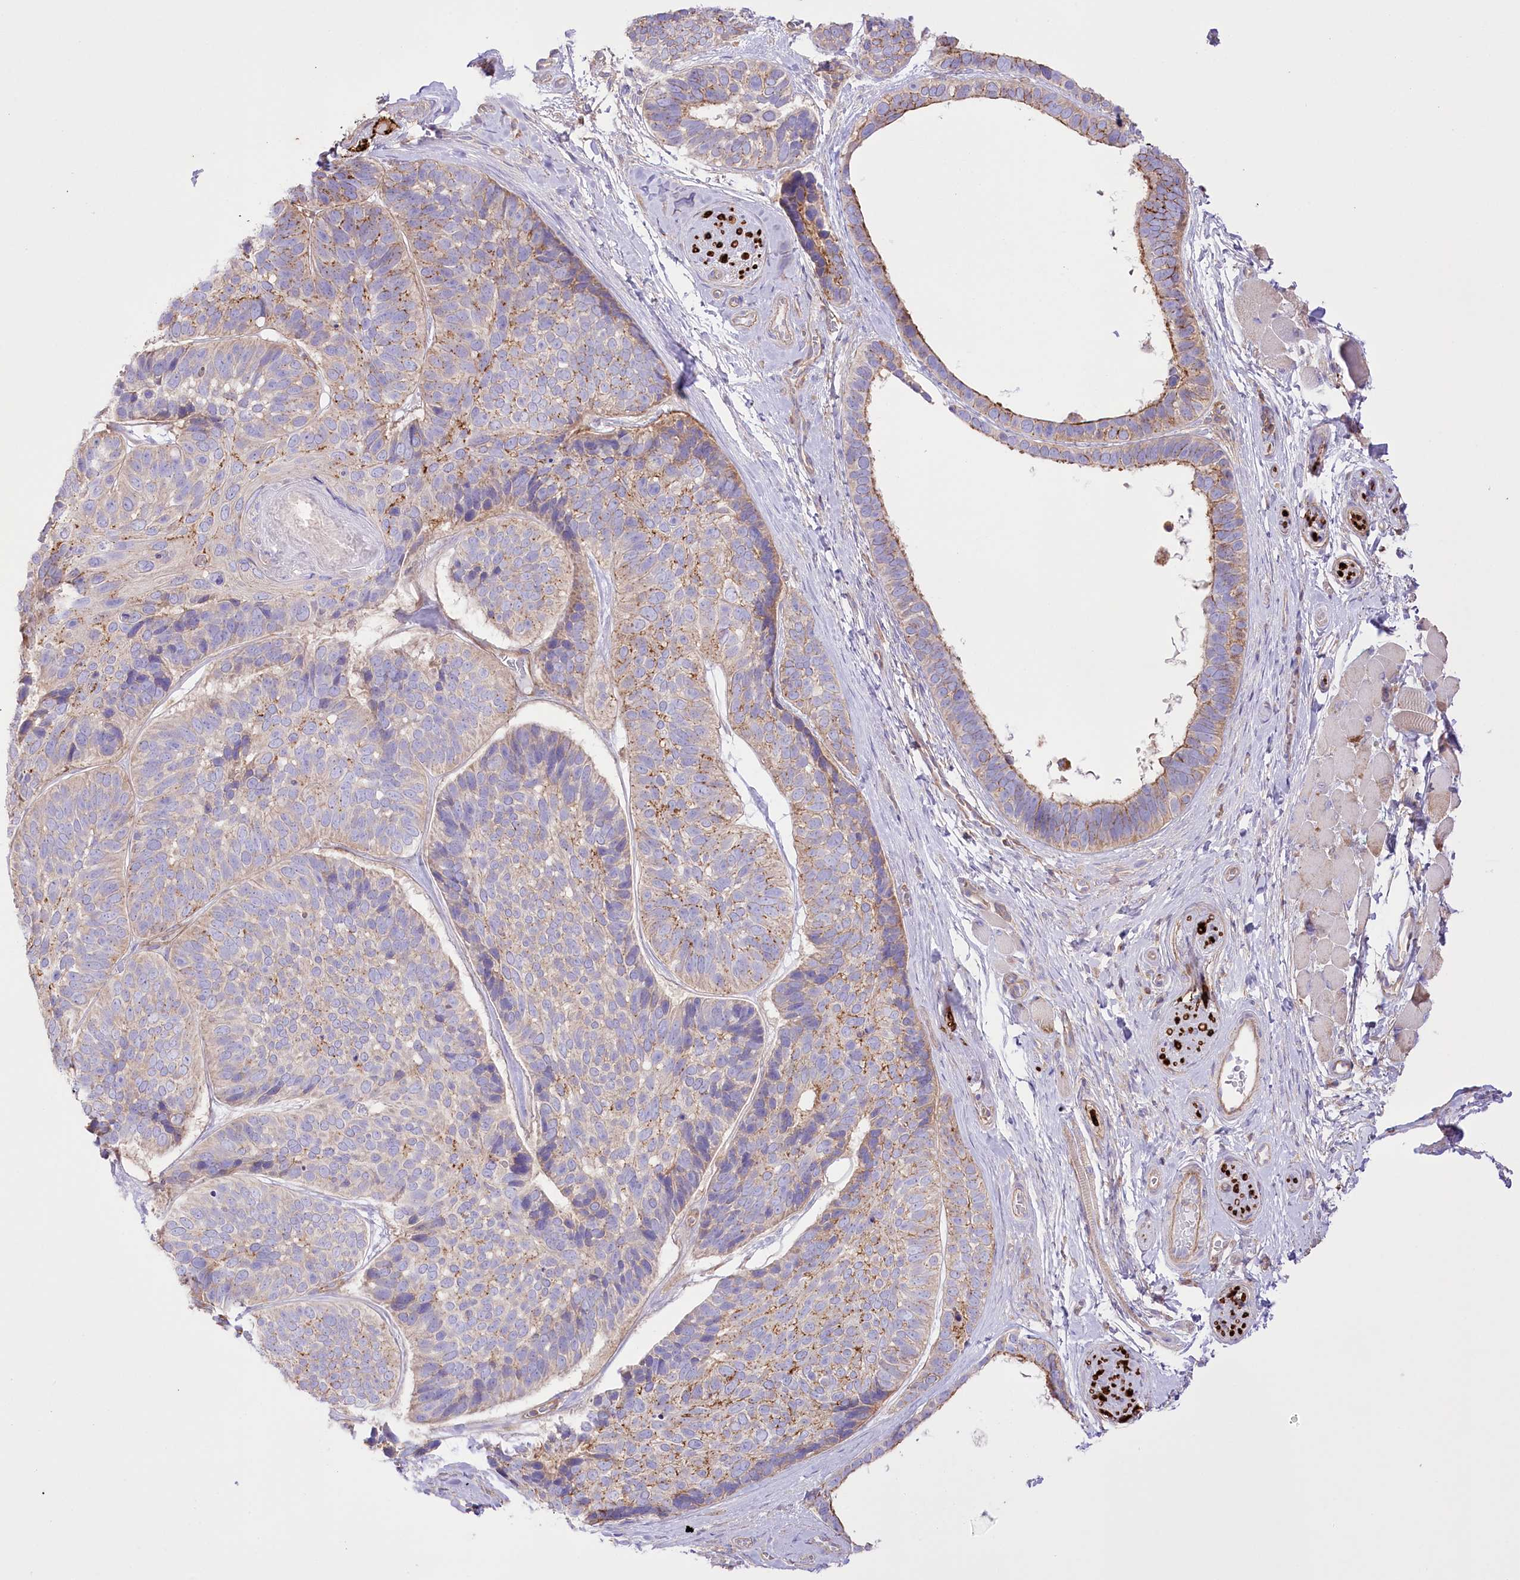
{"staining": {"intensity": "moderate", "quantity": "25%-75%", "location": "cytoplasmic/membranous"}, "tissue": "skin cancer", "cell_type": "Tumor cells", "image_type": "cancer", "snomed": [{"axis": "morphology", "description": "Basal cell carcinoma"}, {"axis": "topography", "description": "Skin"}], "caption": "A photomicrograph of human skin basal cell carcinoma stained for a protein reveals moderate cytoplasmic/membranous brown staining in tumor cells.", "gene": "FAM216A", "patient": {"sex": "male", "age": 62}}